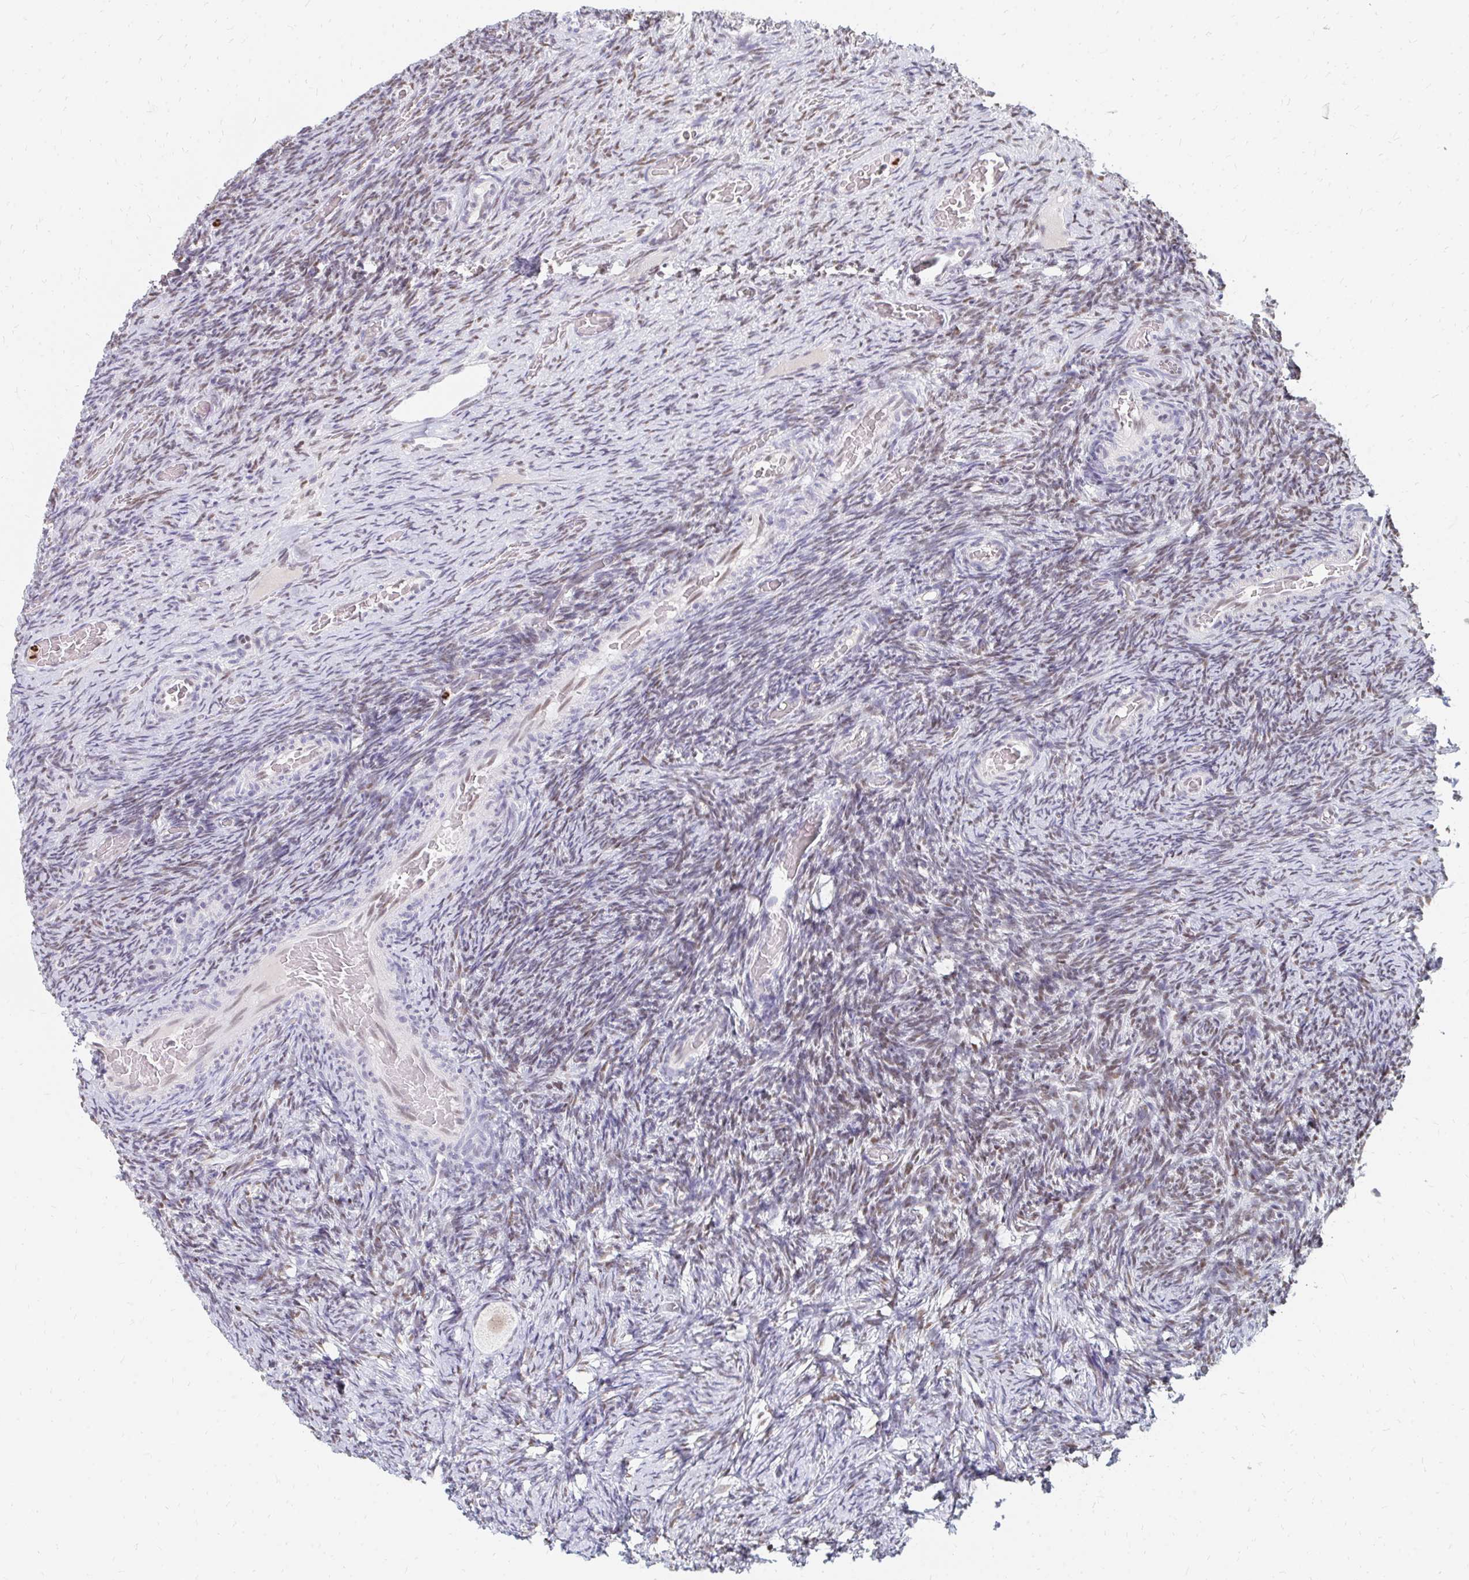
{"staining": {"intensity": "moderate", "quantity": ">75%", "location": "nuclear"}, "tissue": "ovary", "cell_type": "Follicle cells", "image_type": "normal", "snomed": [{"axis": "morphology", "description": "Normal tissue, NOS"}, {"axis": "topography", "description": "Ovary"}], "caption": "Immunohistochemistry histopathology image of unremarkable ovary: human ovary stained using IHC shows medium levels of moderate protein expression localized specifically in the nuclear of follicle cells, appearing as a nuclear brown color.", "gene": "PLK3", "patient": {"sex": "female", "age": 34}}